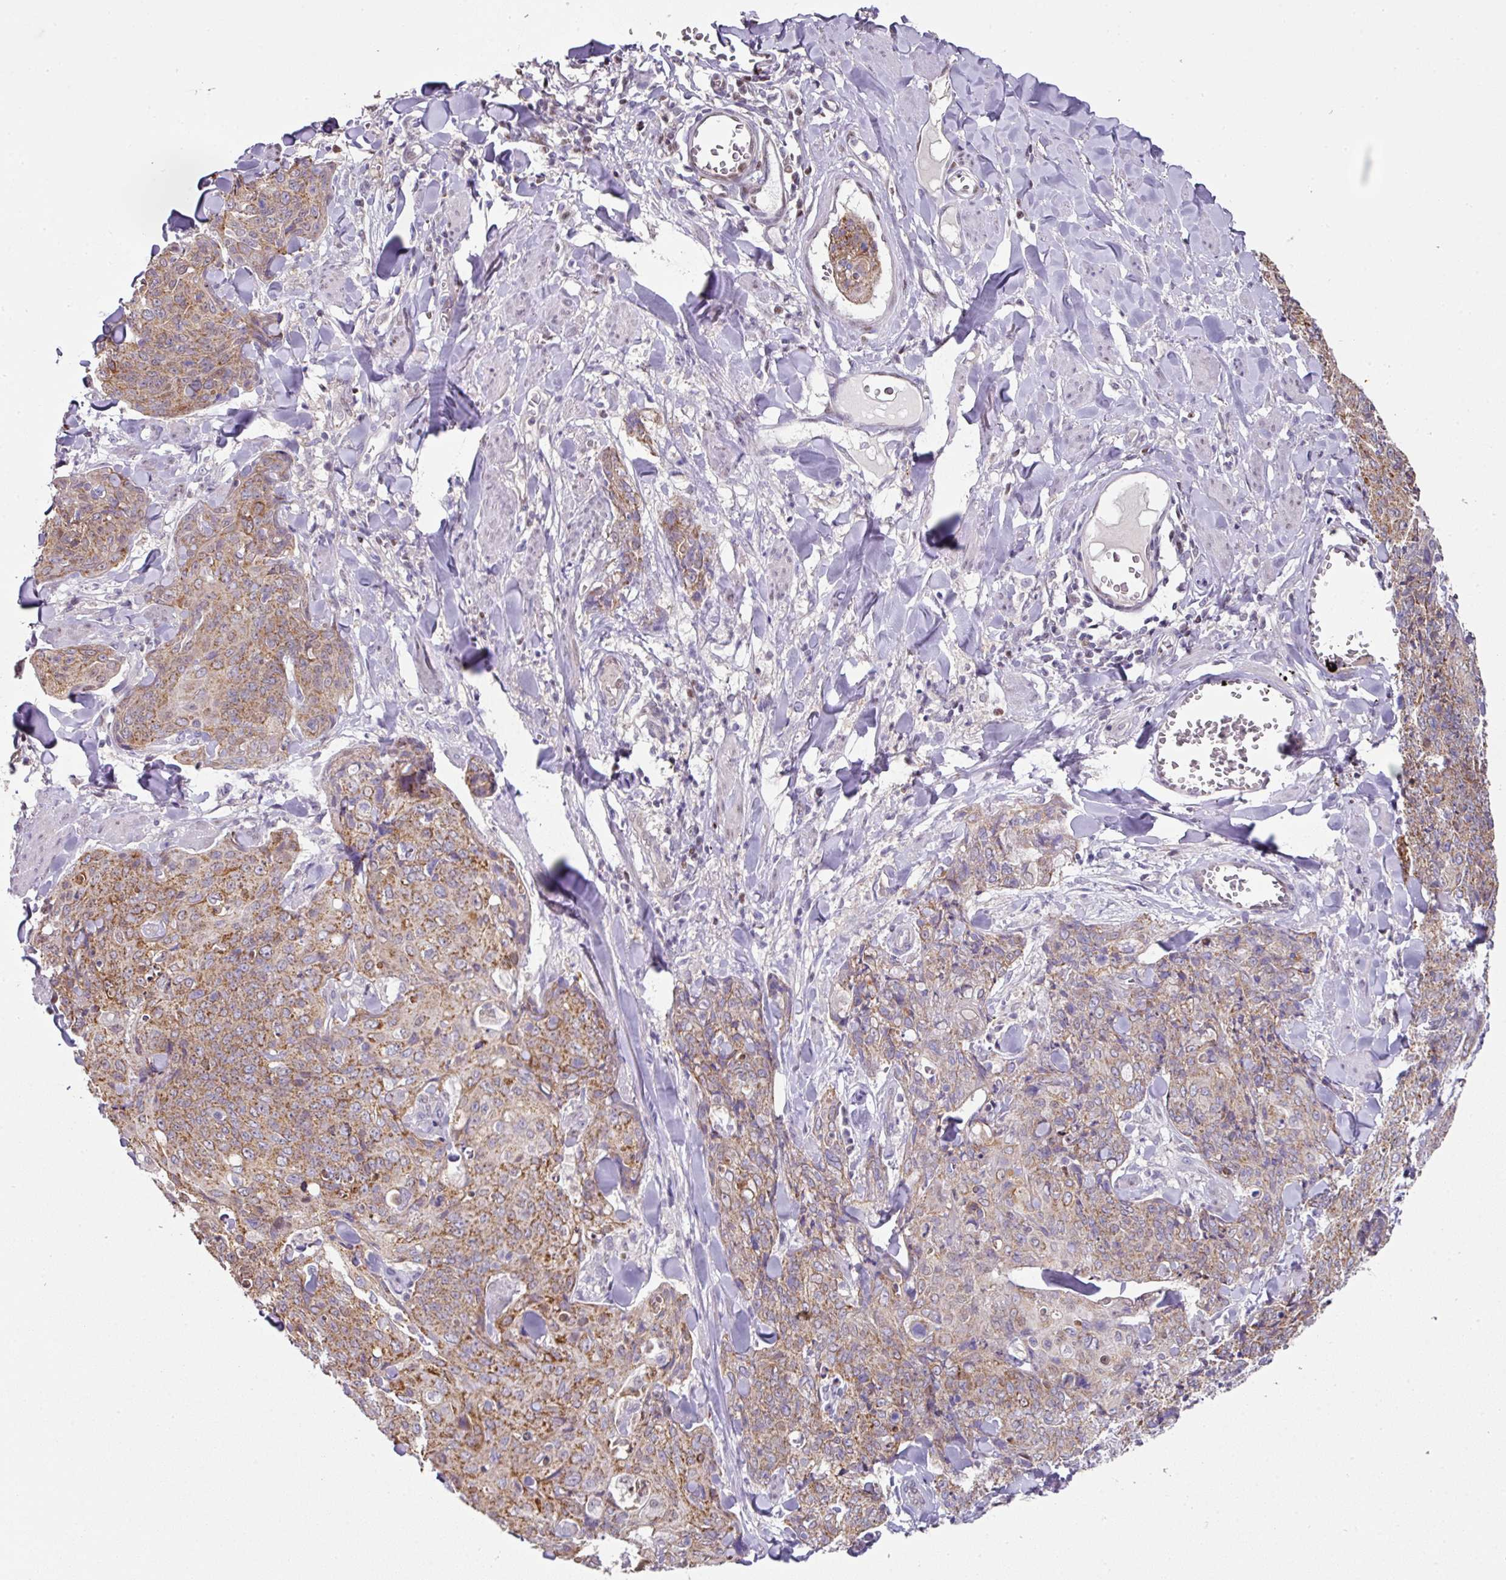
{"staining": {"intensity": "moderate", "quantity": ">75%", "location": "cytoplasmic/membranous"}, "tissue": "skin cancer", "cell_type": "Tumor cells", "image_type": "cancer", "snomed": [{"axis": "morphology", "description": "Squamous cell carcinoma, NOS"}, {"axis": "topography", "description": "Skin"}, {"axis": "topography", "description": "Vulva"}], "caption": "The image exhibits immunohistochemical staining of squamous cell carcinoma (skin). There is moderate cytoplasmic/membranous staining is seen in about >75% of tumor cells.", "gene": "ANKRD18A", "patient": {"sex": "female", "age": 85}}